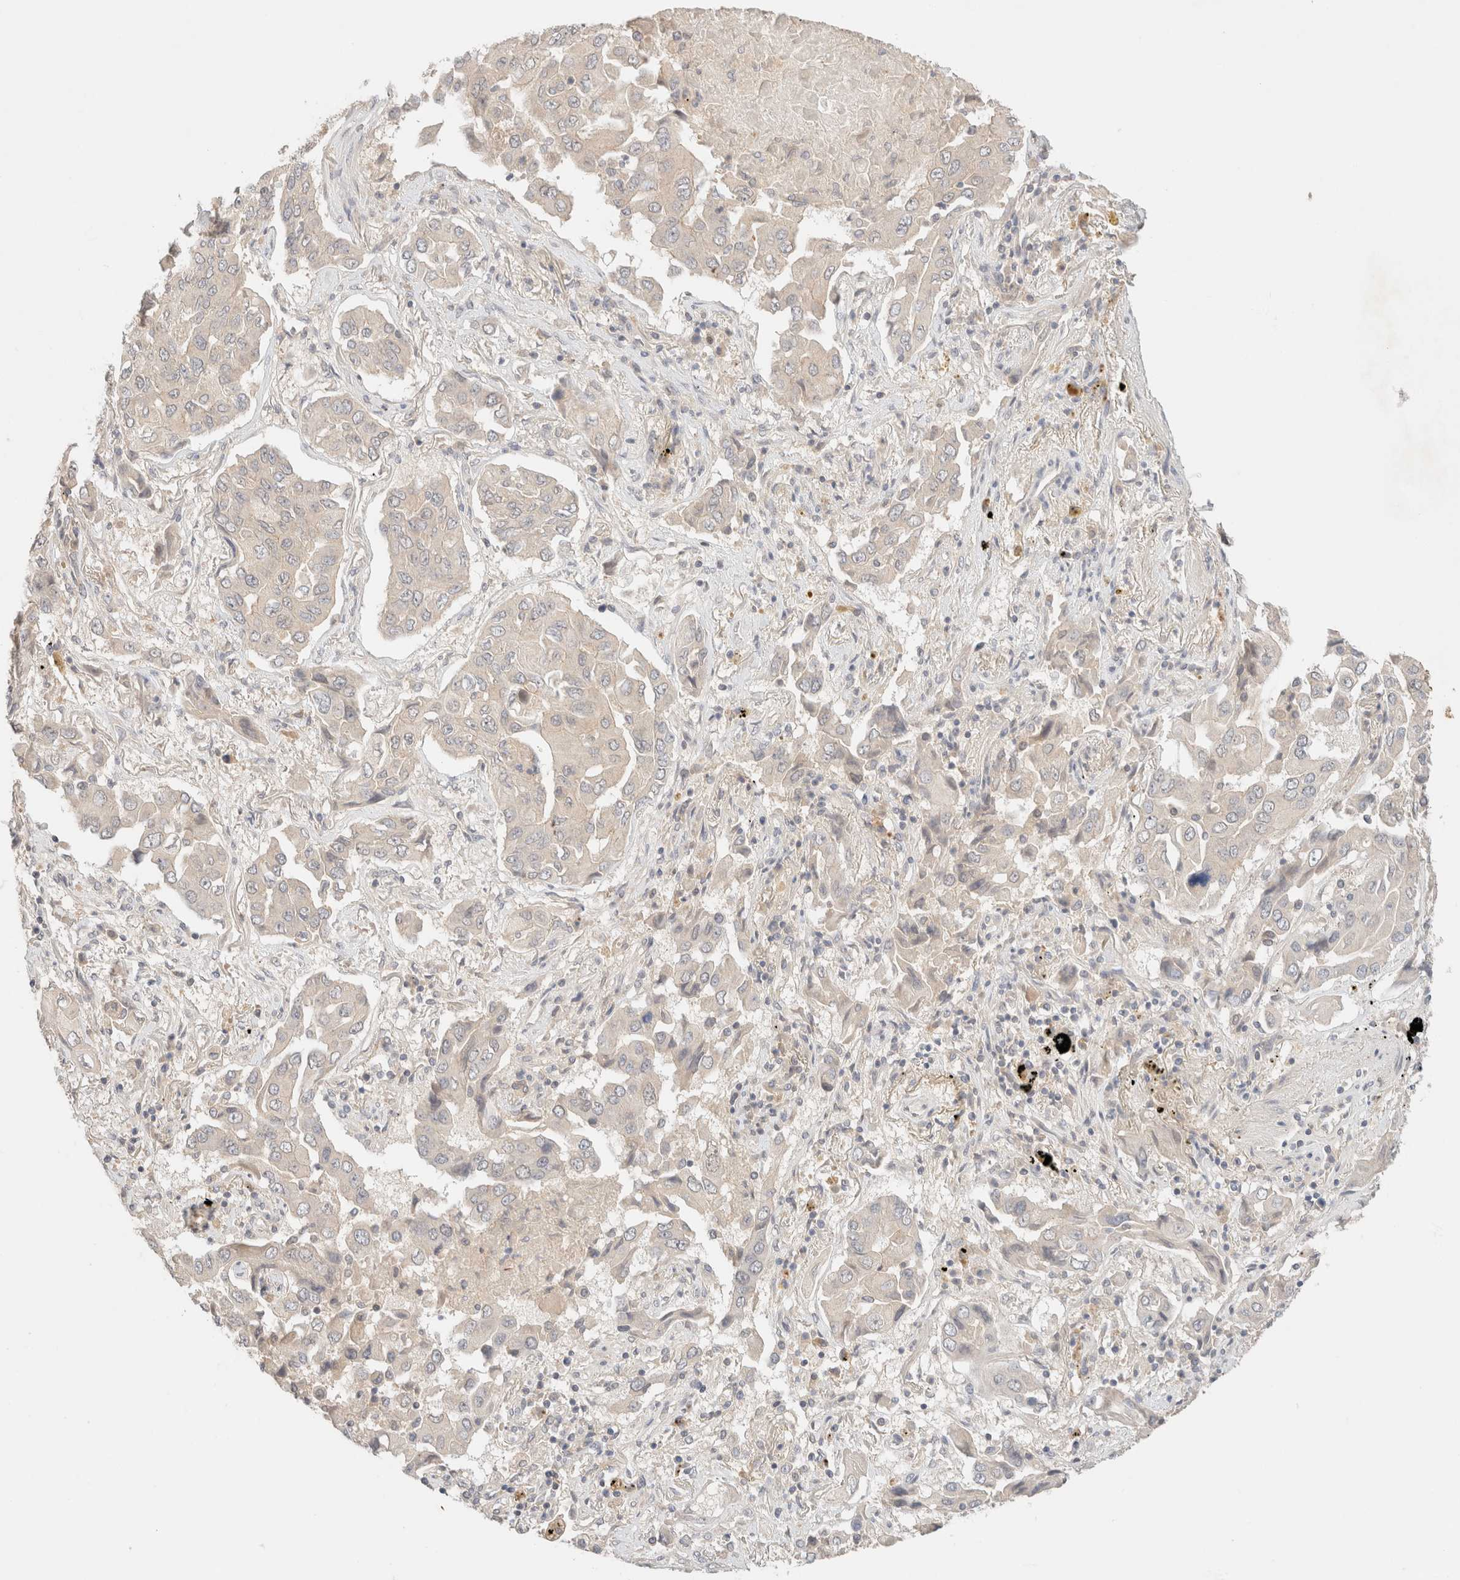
{"staining": {"intensity": "negative", "quantity": "none", "location": "none"}, "tissue": "lung cancer", "cell_type": "Tumor cells", "image_type": "cancer", "snomed": [{"axis": "morphology", "description": "Adenocarcinoma, NOS"}, {"axis": "topography", "description": "Lung"}], "caption": "High power microscopy micrograph of an IHC micrograph of lung cancer (adenocarcinoma), revealing no significant staining in tumor cells.", "gene": "SARM1", "patient": {"sex": "female", "age": 65}}